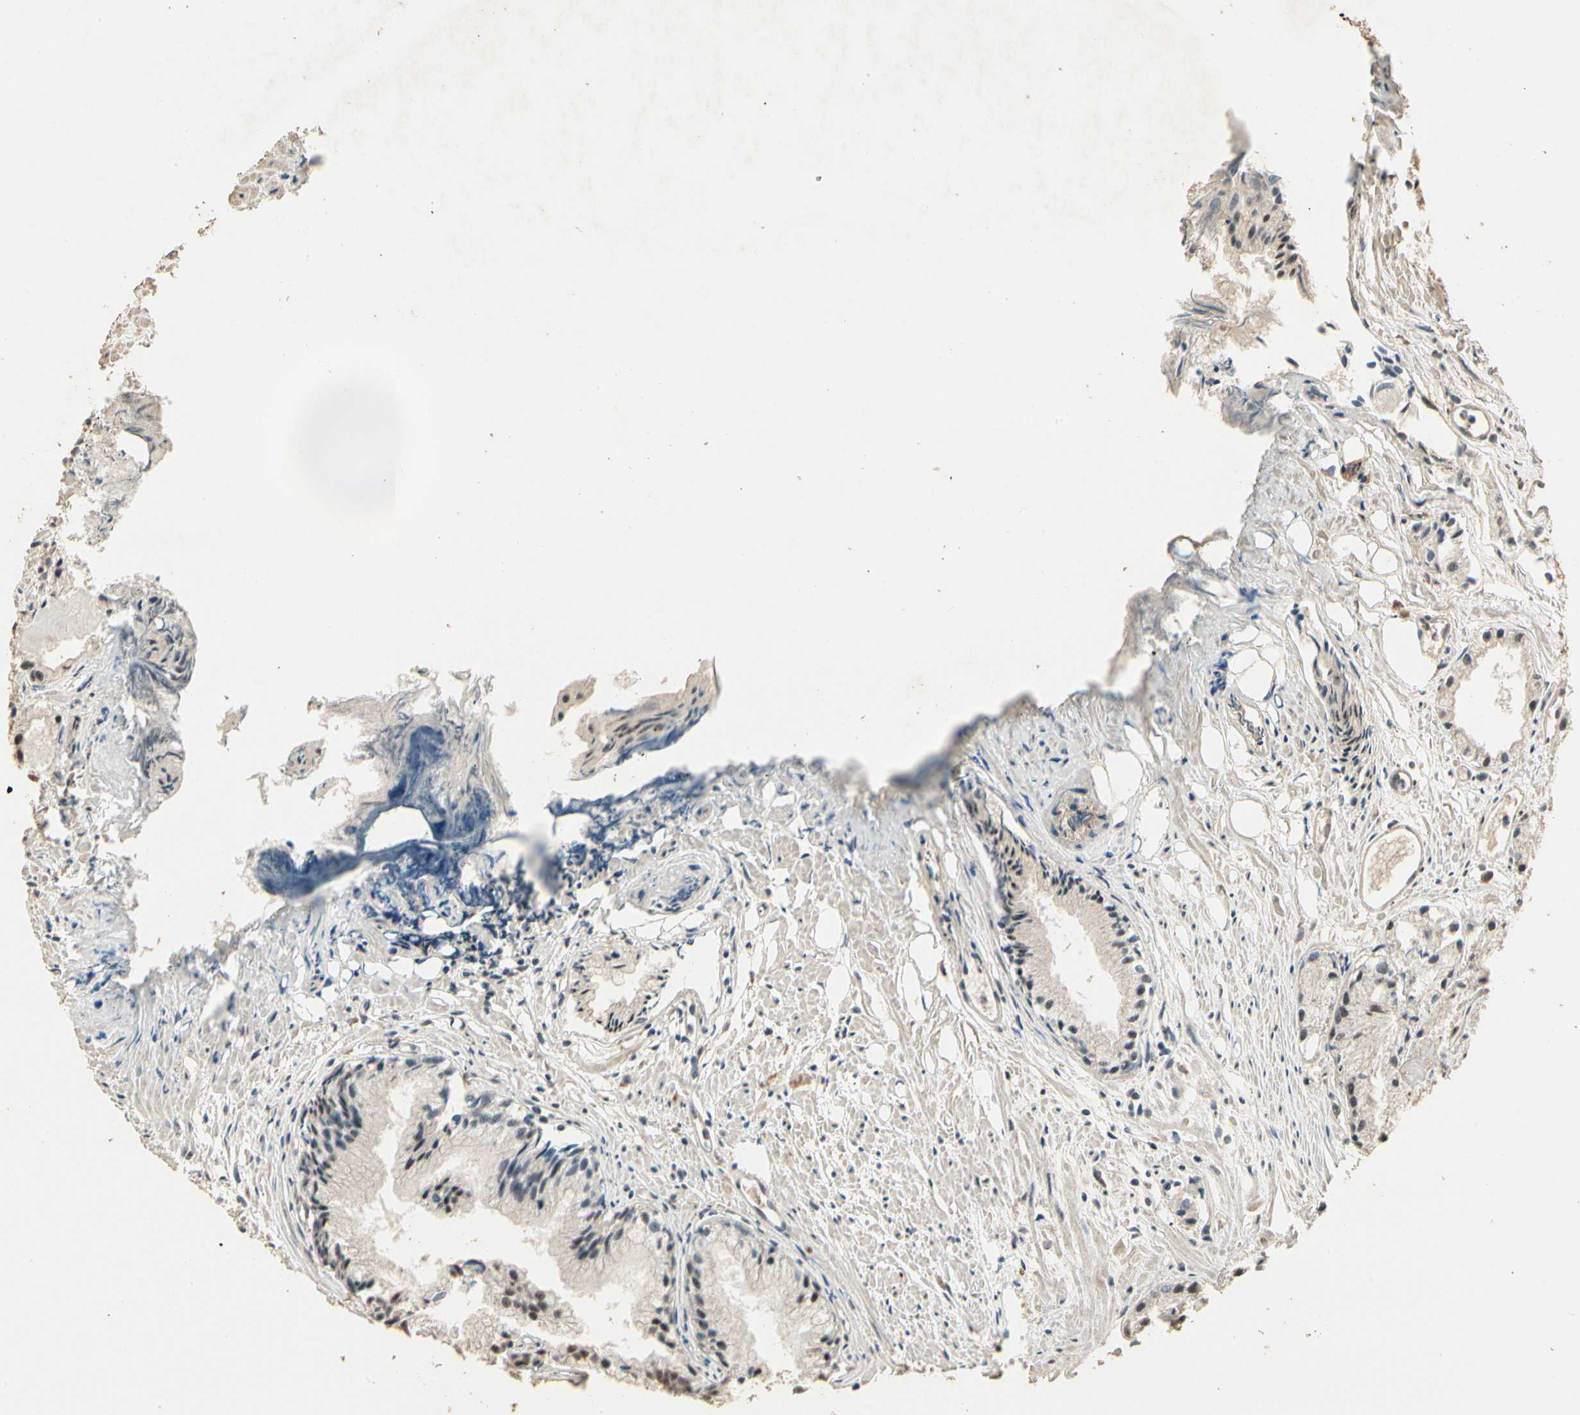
{"staining": {"intensity": "weak", "quantity": ">75%", "location": "nuclear"}, "tissue": "prostate cancer", "cell_type": "Tumor cells", "image_type": "cancer", "snomed": [{"axis": "morphology", "description": "Adenocarcinoma, Low grade"}, {"axis": "topography", "description": "Prostate"}], "caption": "This is an image of immunohistochemistry (IHC) staining of low-grade adenocarcinoma (prostate), which shows weak staining in the nuclear of tumor cells.", "gene": "RBM25", "patient": {"sex": "male", "age": 72}}